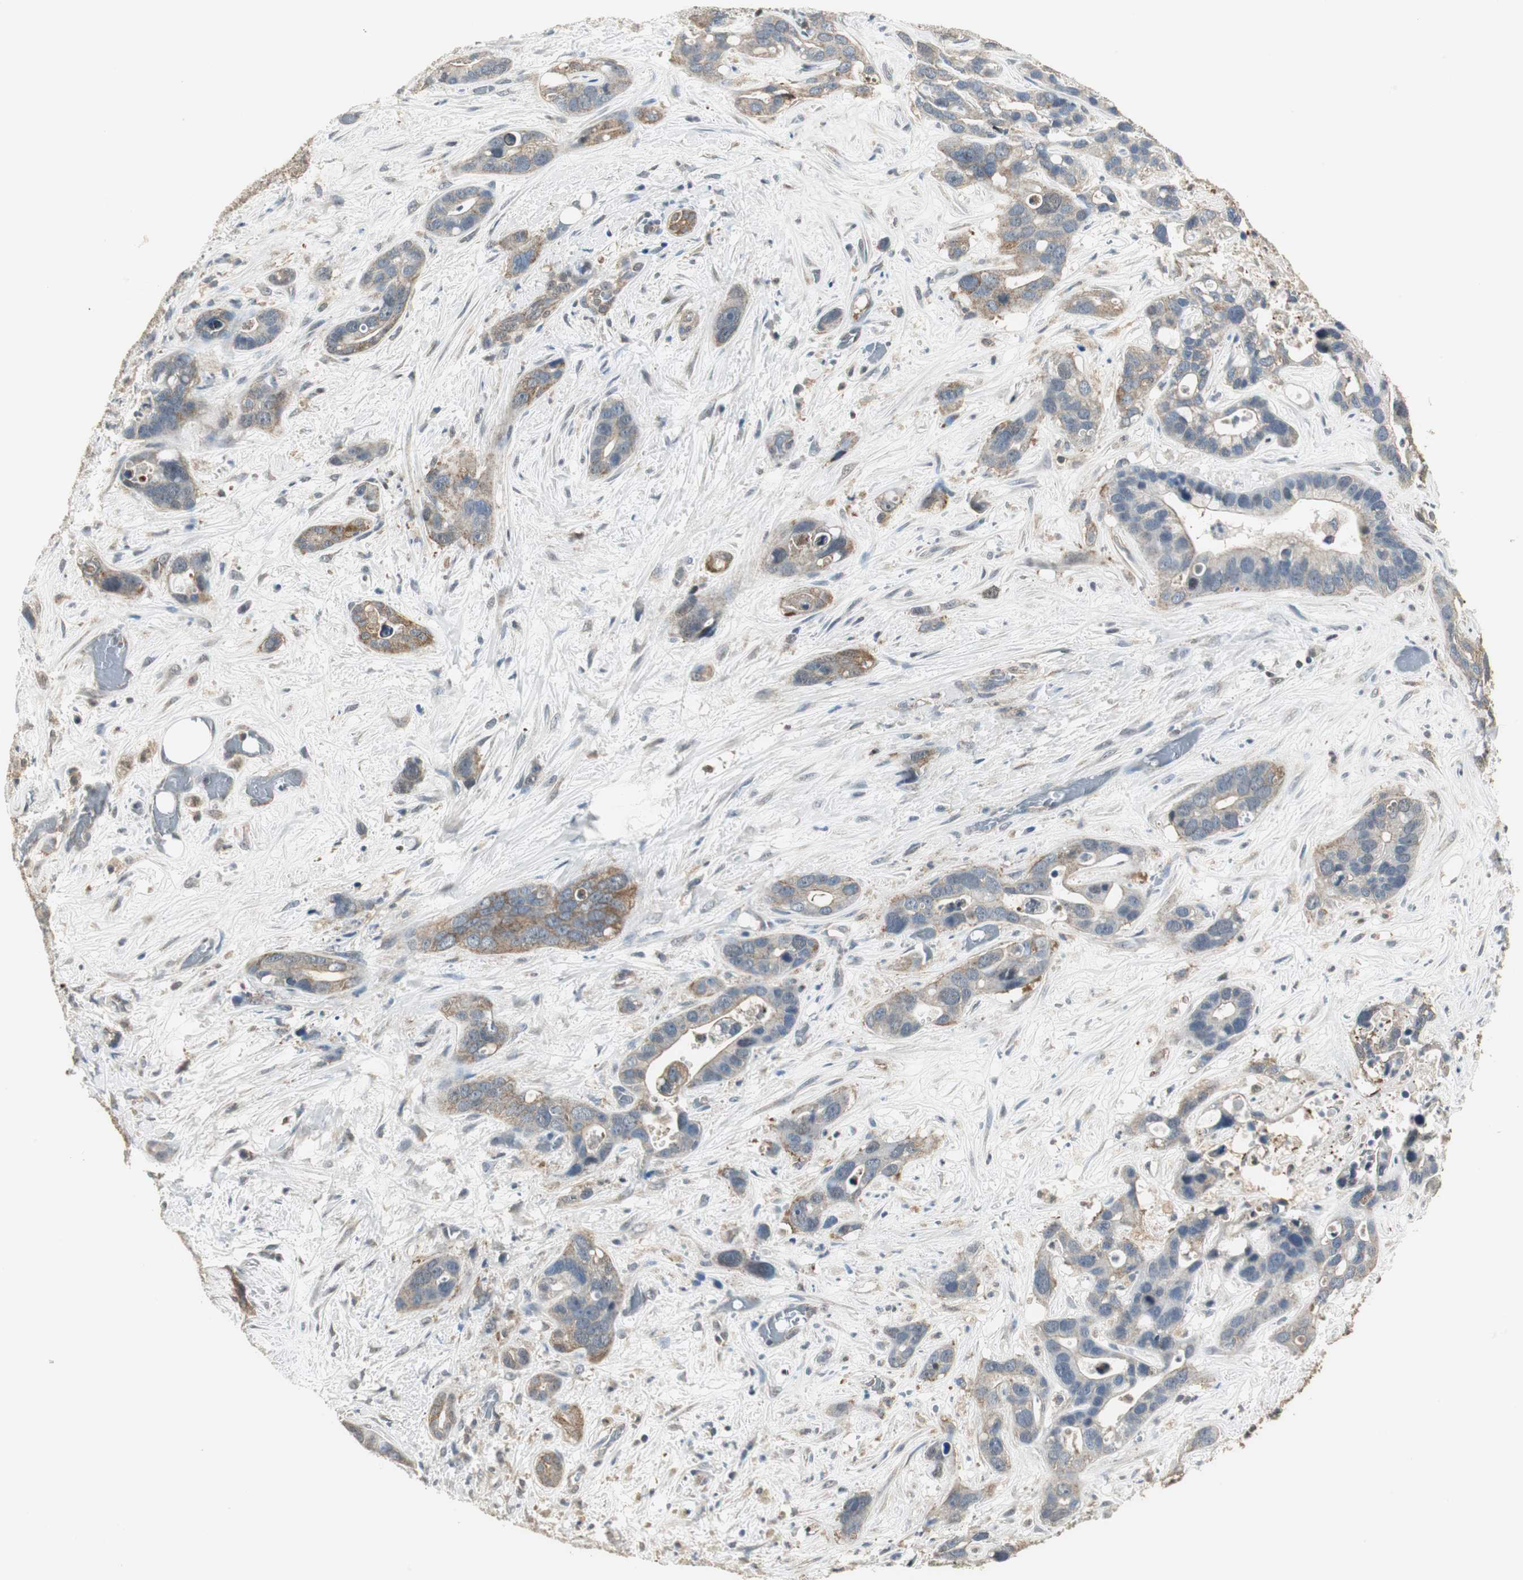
{"staining": {"intensity": "weak", "quantity": "25%-75%", "location": "cytoplasmic/membranous"}, "tissue": "liver cancer", "cell_type": "Tumor cells", "image_type": "cancer", "snomed": [{"axis": "morphology", "description": "Cholangiocarcinoma"}, {"axis": "topography", "description": "Liver"}], "caption": "Immunohistochemical staining of cholangiocarcinoma (liver) shows low levels of weak cytoplasmic/membranous staining in approximately 25%-75% of tumor cells.", "gene": "CCT5", "patient": {"sex": "female", "age": 65}}